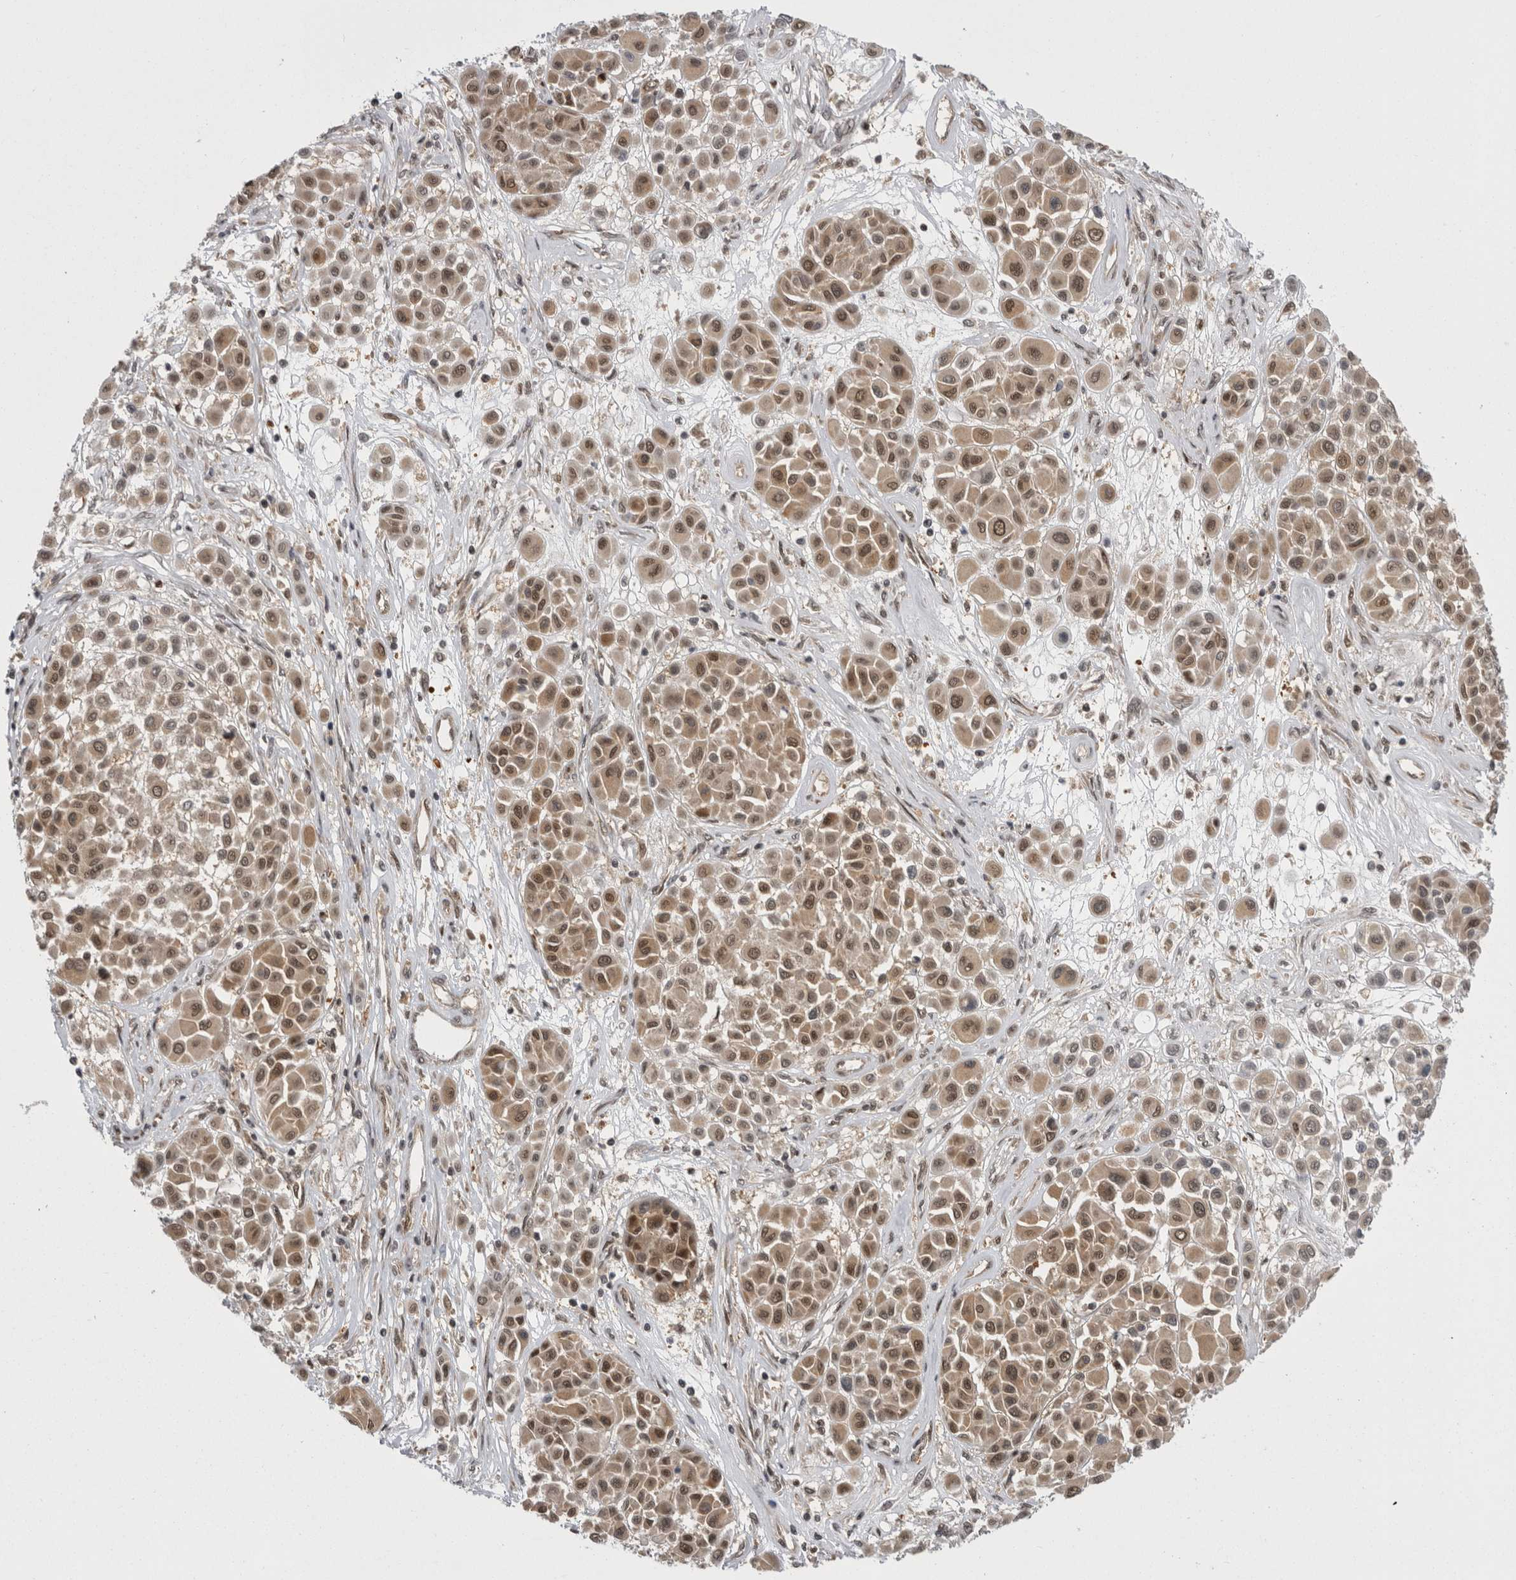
{"staining": {"intensity": "moderate", "quantity": ">75%", "location": "cytoplasmic/membranous,nuclear"}, "tissue": "melanoma", "cell_type": "Tumor cells", "image_type": "cancer", "snomed": [{"axis": "morphology", "description": "Malignant melanoma, Metastatic site"}, {"axis": "topography", "description": "Soft tissue"}], "caption": "A histopathology image showing moderate cytoplasmic/membranous and nuclear expression in about >75% of tumor cells in melanoma, as visualized by brown immunohistochemical staining.", "gene": "PSMB2", "patient": {"sex": "male", "age": 41}}